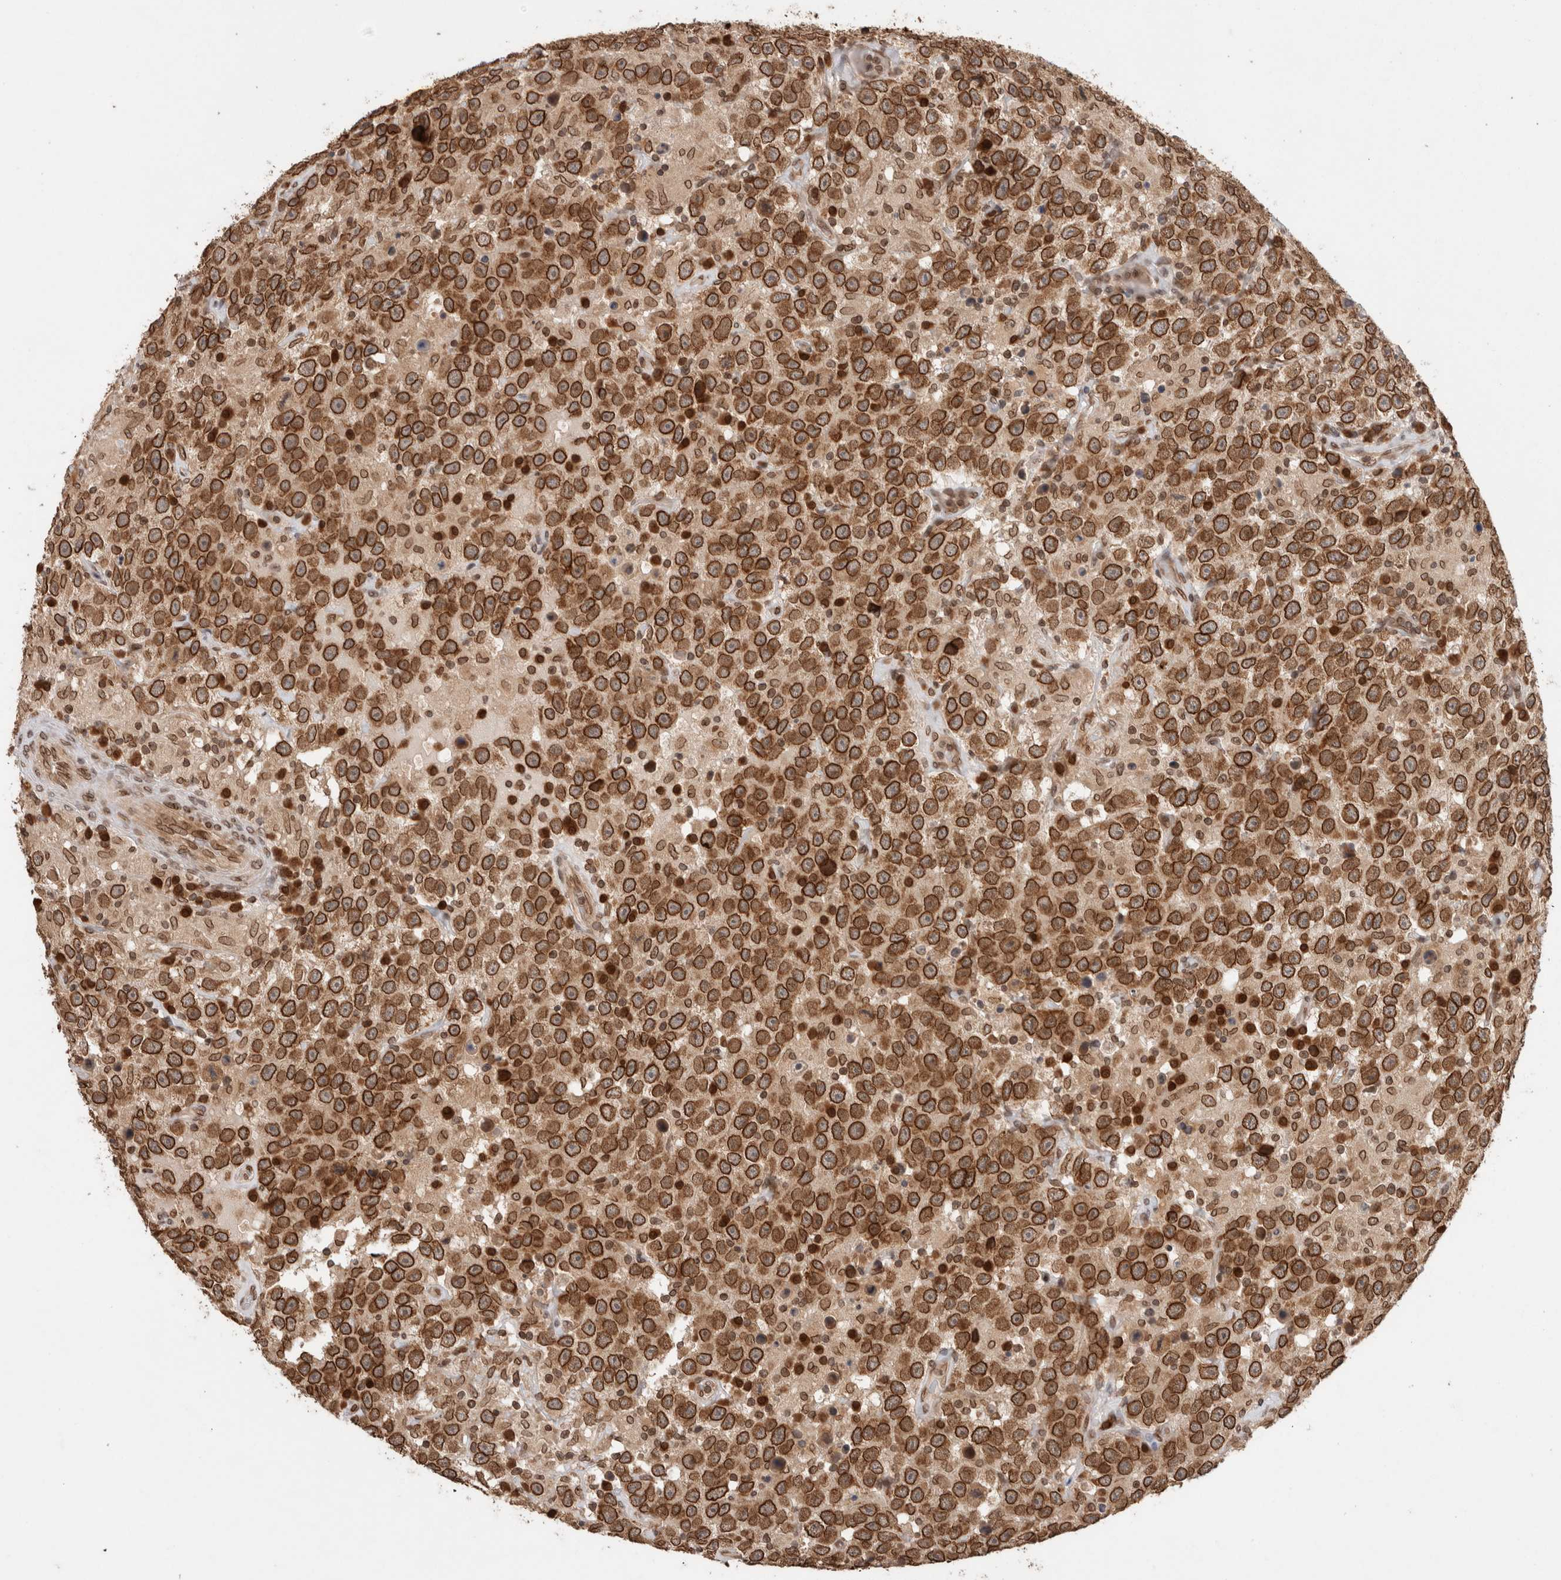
{"staining": {"intensity": "strong", "quantity": ">75%", "location": "cytoplasmic/membranous,nuclear"}, "tissue": "testis cancer", "cell_type": "Tumor cells", "image_type": "cancer", "snomed": [{"axis": "morphology", "description": "Seminoma, NOS"}, {"axis": "topography", "description": "Testis"}], "caption": "Immunohistochemical staining of human testis cancer reveals strong cytoplasmic/membranous and nuclear protein expression in about >75% of tumor cells.", "gene": "TPR", "patient": {"sex": "male", "age": 41}}